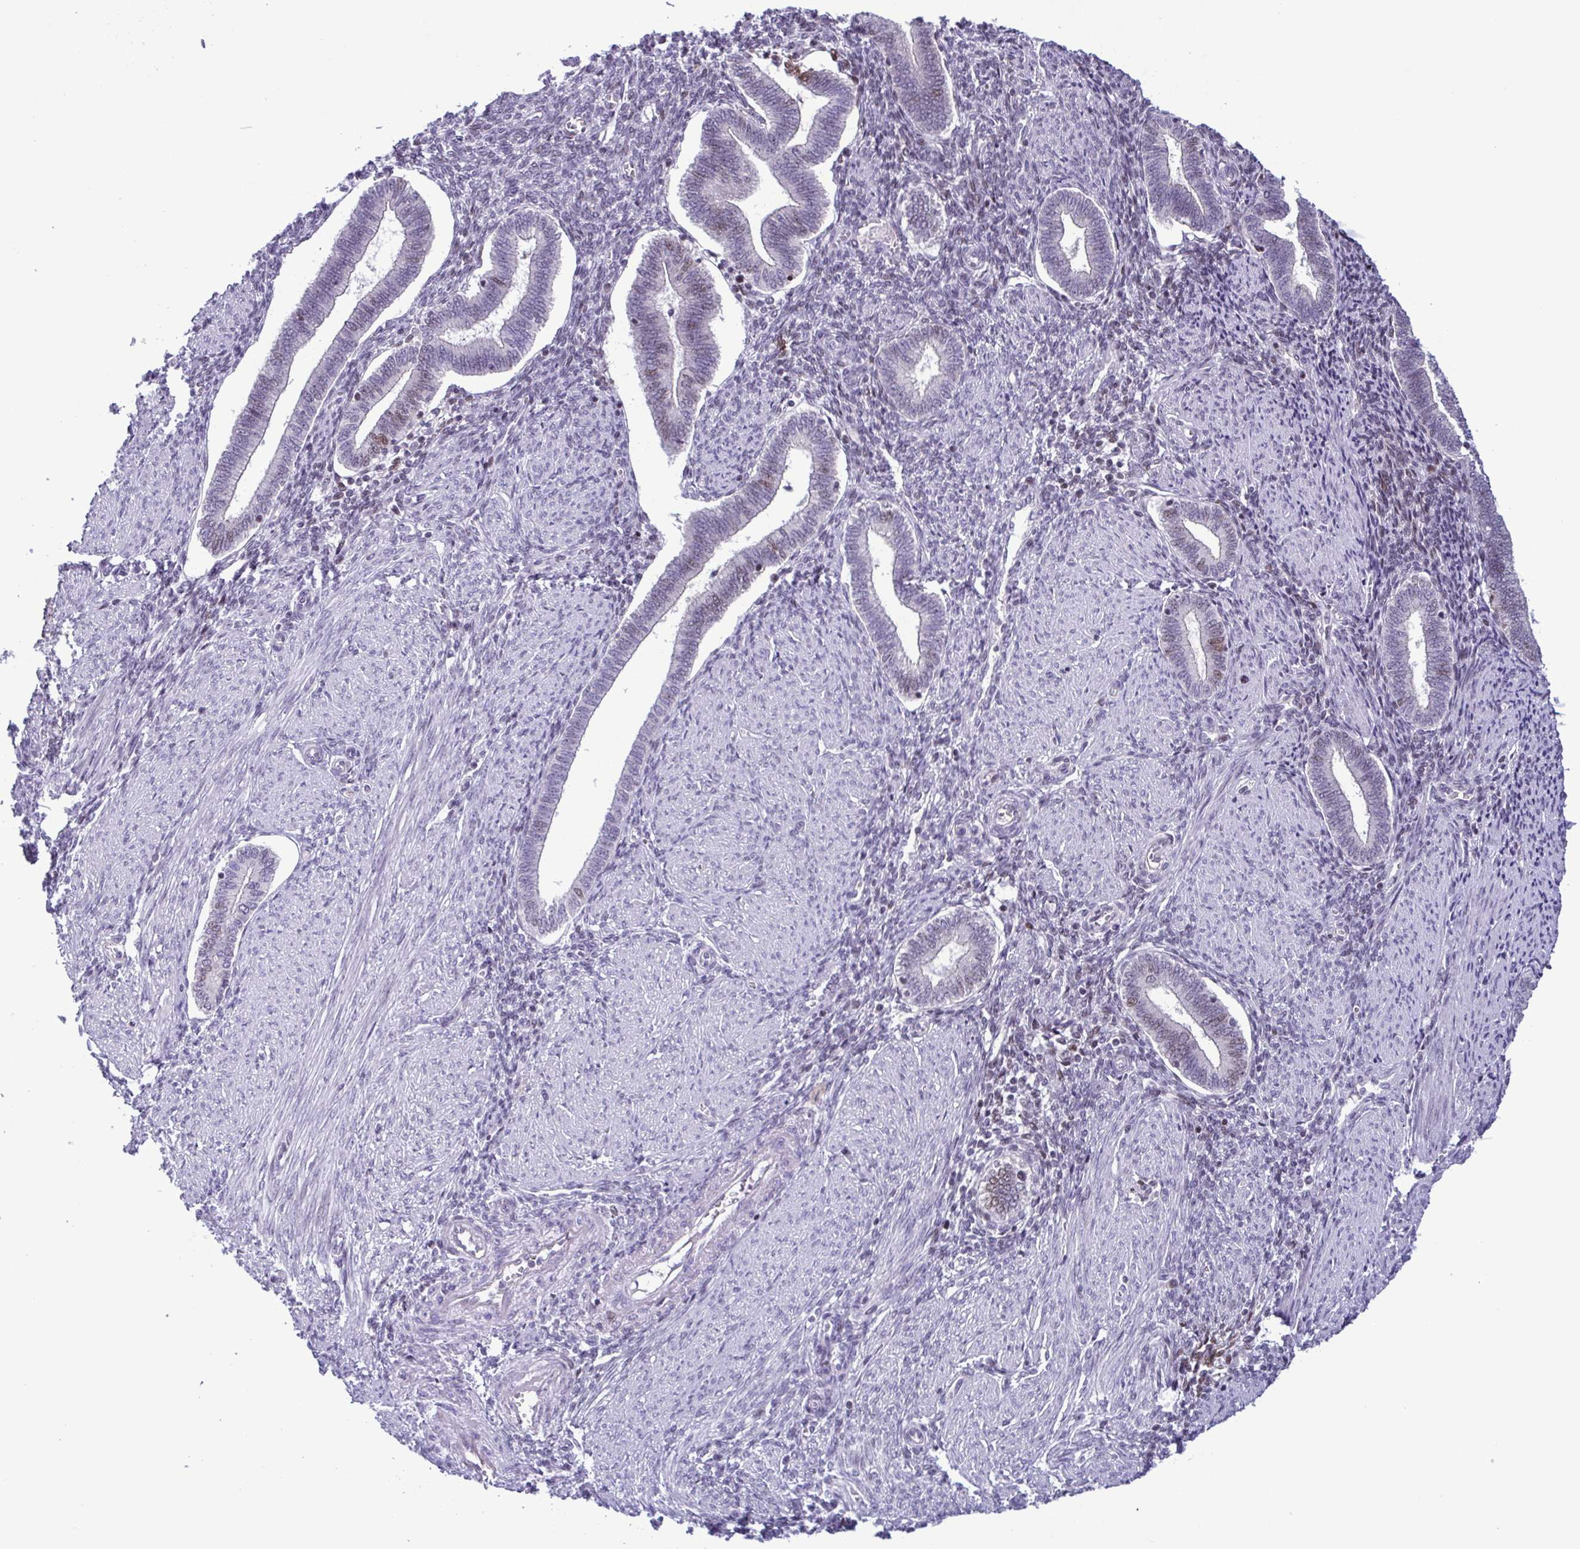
{"staining": {"intensity": "weak", "quantity": "<25%", "location": "nuclear"}, "tissue": "endometrium", "cell_type": "Cells in endometrial stroma", "image_type": "normal", "snomed": [{"axis": "morphology", "description": "Normal tissue, NOS"}, {"axis": "topography", "description": "Endometrium"}], "caption": "Cells in endometrial stroma show no significant protein staining in unremarkable endometrium. (DAB (3,3'-diaminobenzidine) IHC, high magnification).", "gene": "IRF1", "patient": {"sex": "female", "age": 42}}